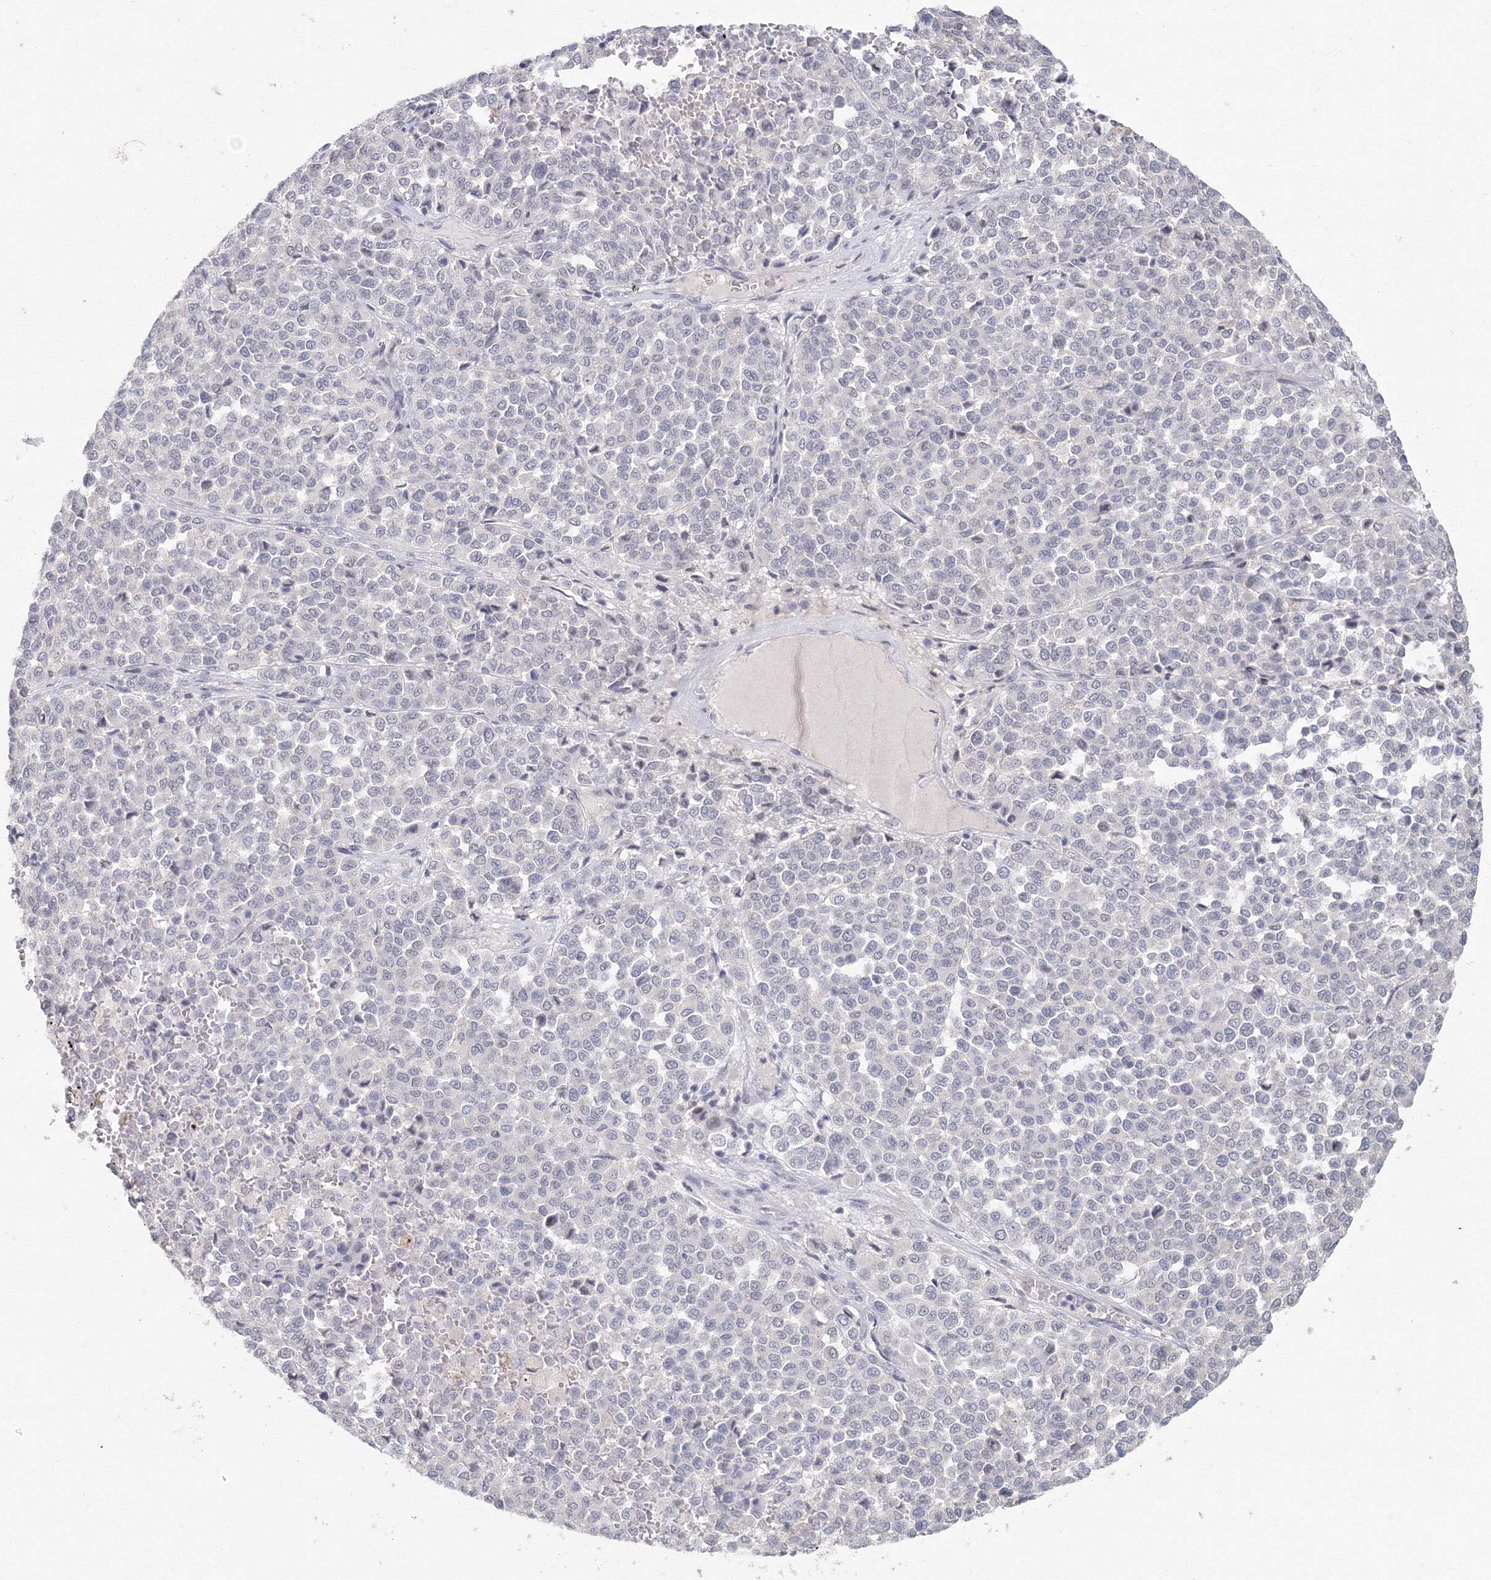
{"staining": {"intensity": "negative", "quantity": "none", "location": "none"}, "tissue": "melanoma", "cell_type": "Tumor cells", "image_type": "cancer", "snomed": [{"axis": "morphology", "description": "Malignant melanoma, Metastatic site"}, {"axis": "topography", "description": "Pancreas"}], "caption": "Immunohistochemistry (IHC) photomicrograph of neoplastic tissue: malignant melanoma (metastatic site) stained with DAB (3,3'-diaminobenzidine) displays no significant protein positivity in tumor cells. Nuclei are stained in blue.", "gene": "SLC7A7", "patient": {"sex": "female", "age": 30}}